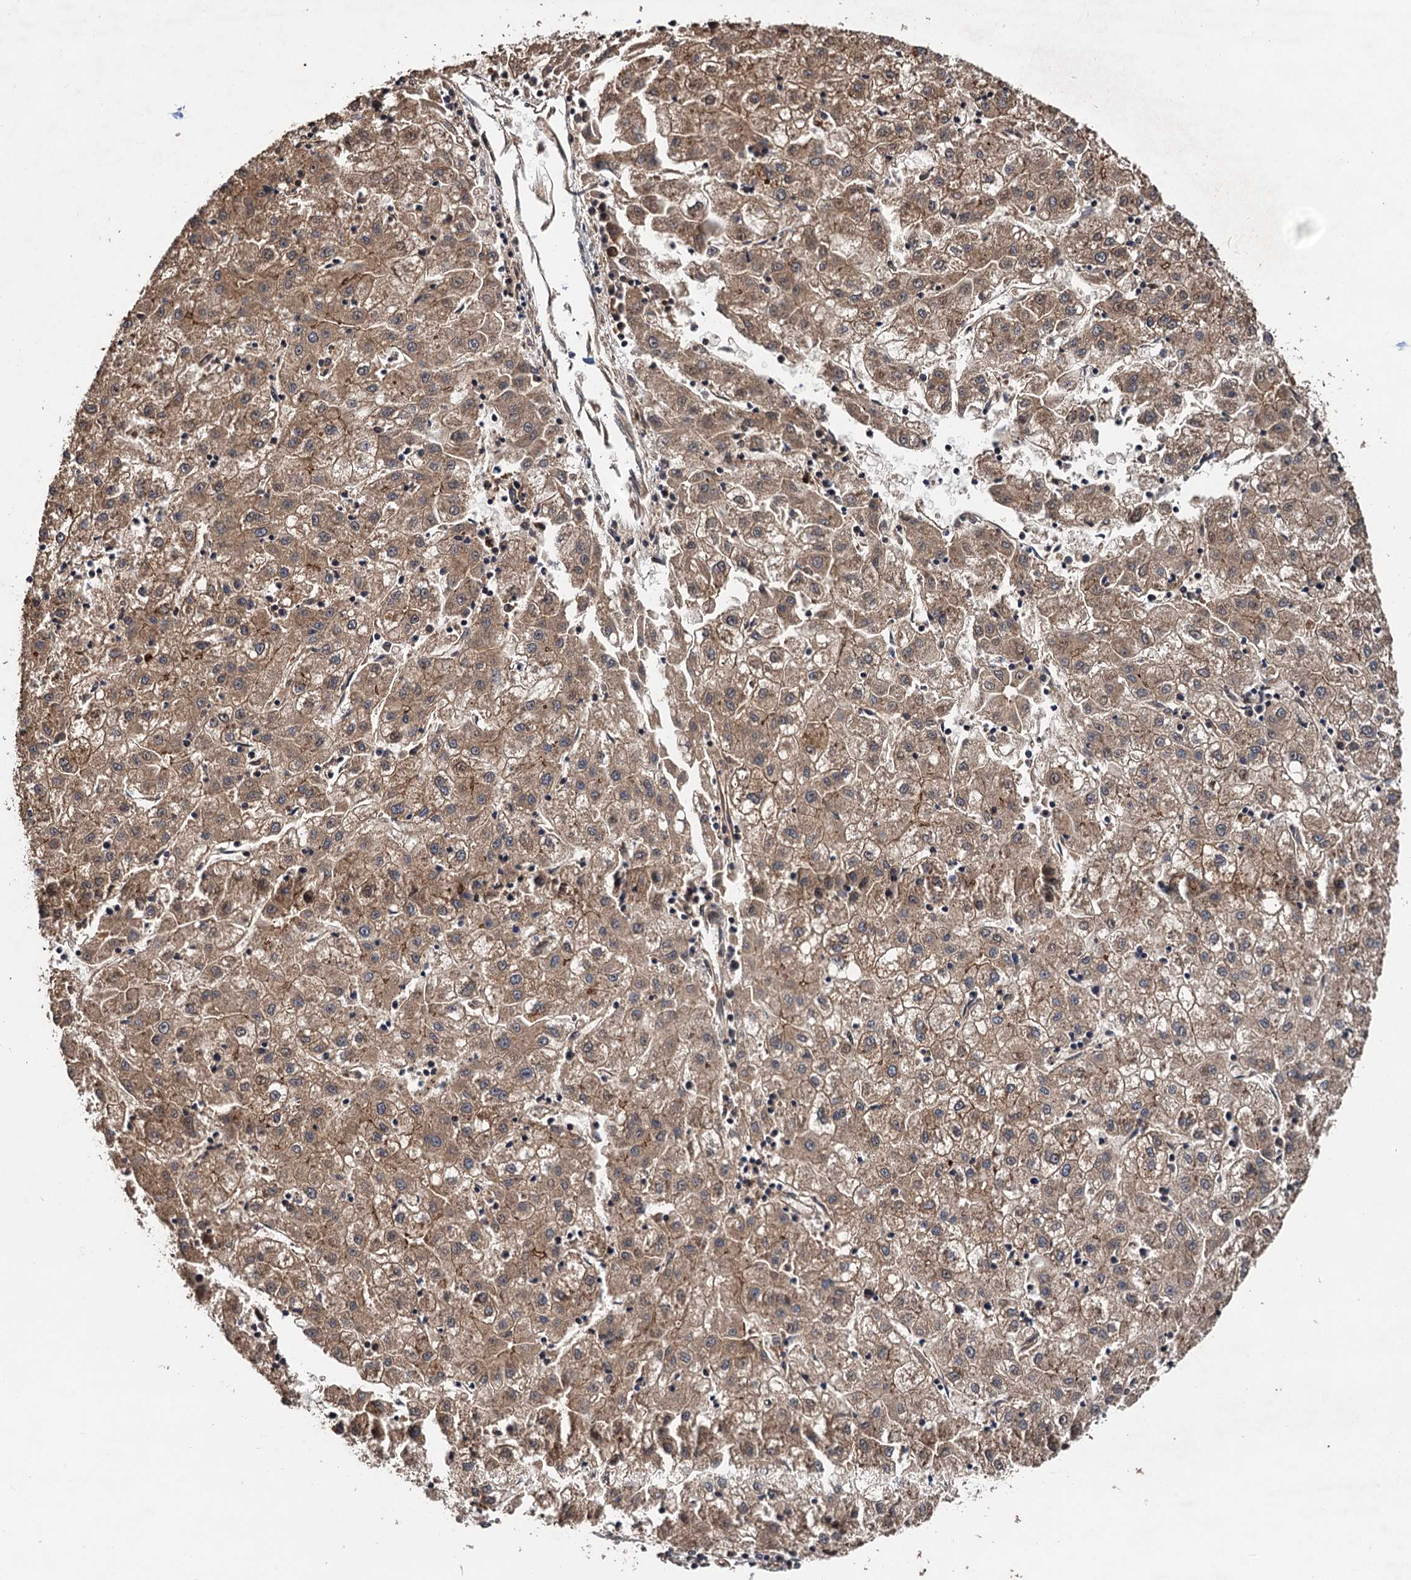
{"staining": {"intensity": "weak", "quantity": ">75%", "location": "cytoplasmic/membranous"}, "tissue": "liver cancer", "cell_type": "Tumor cells", "image_type": "cancer", "snomed": [{"axis": "morphology", "description": "Carcinoma, Hepatocellular, NOS"}, {"axis": "topography", "description": "Liver"}], "caption": "This photomicrograph exhibits IHC staining of human hepatocellular carcinoma (liver), with low weak cytoplasmic/membranous expression in about >75% of tumor cells.", "gene": "TMEM39B", "patient": {"sex": "male", "age": 72}}